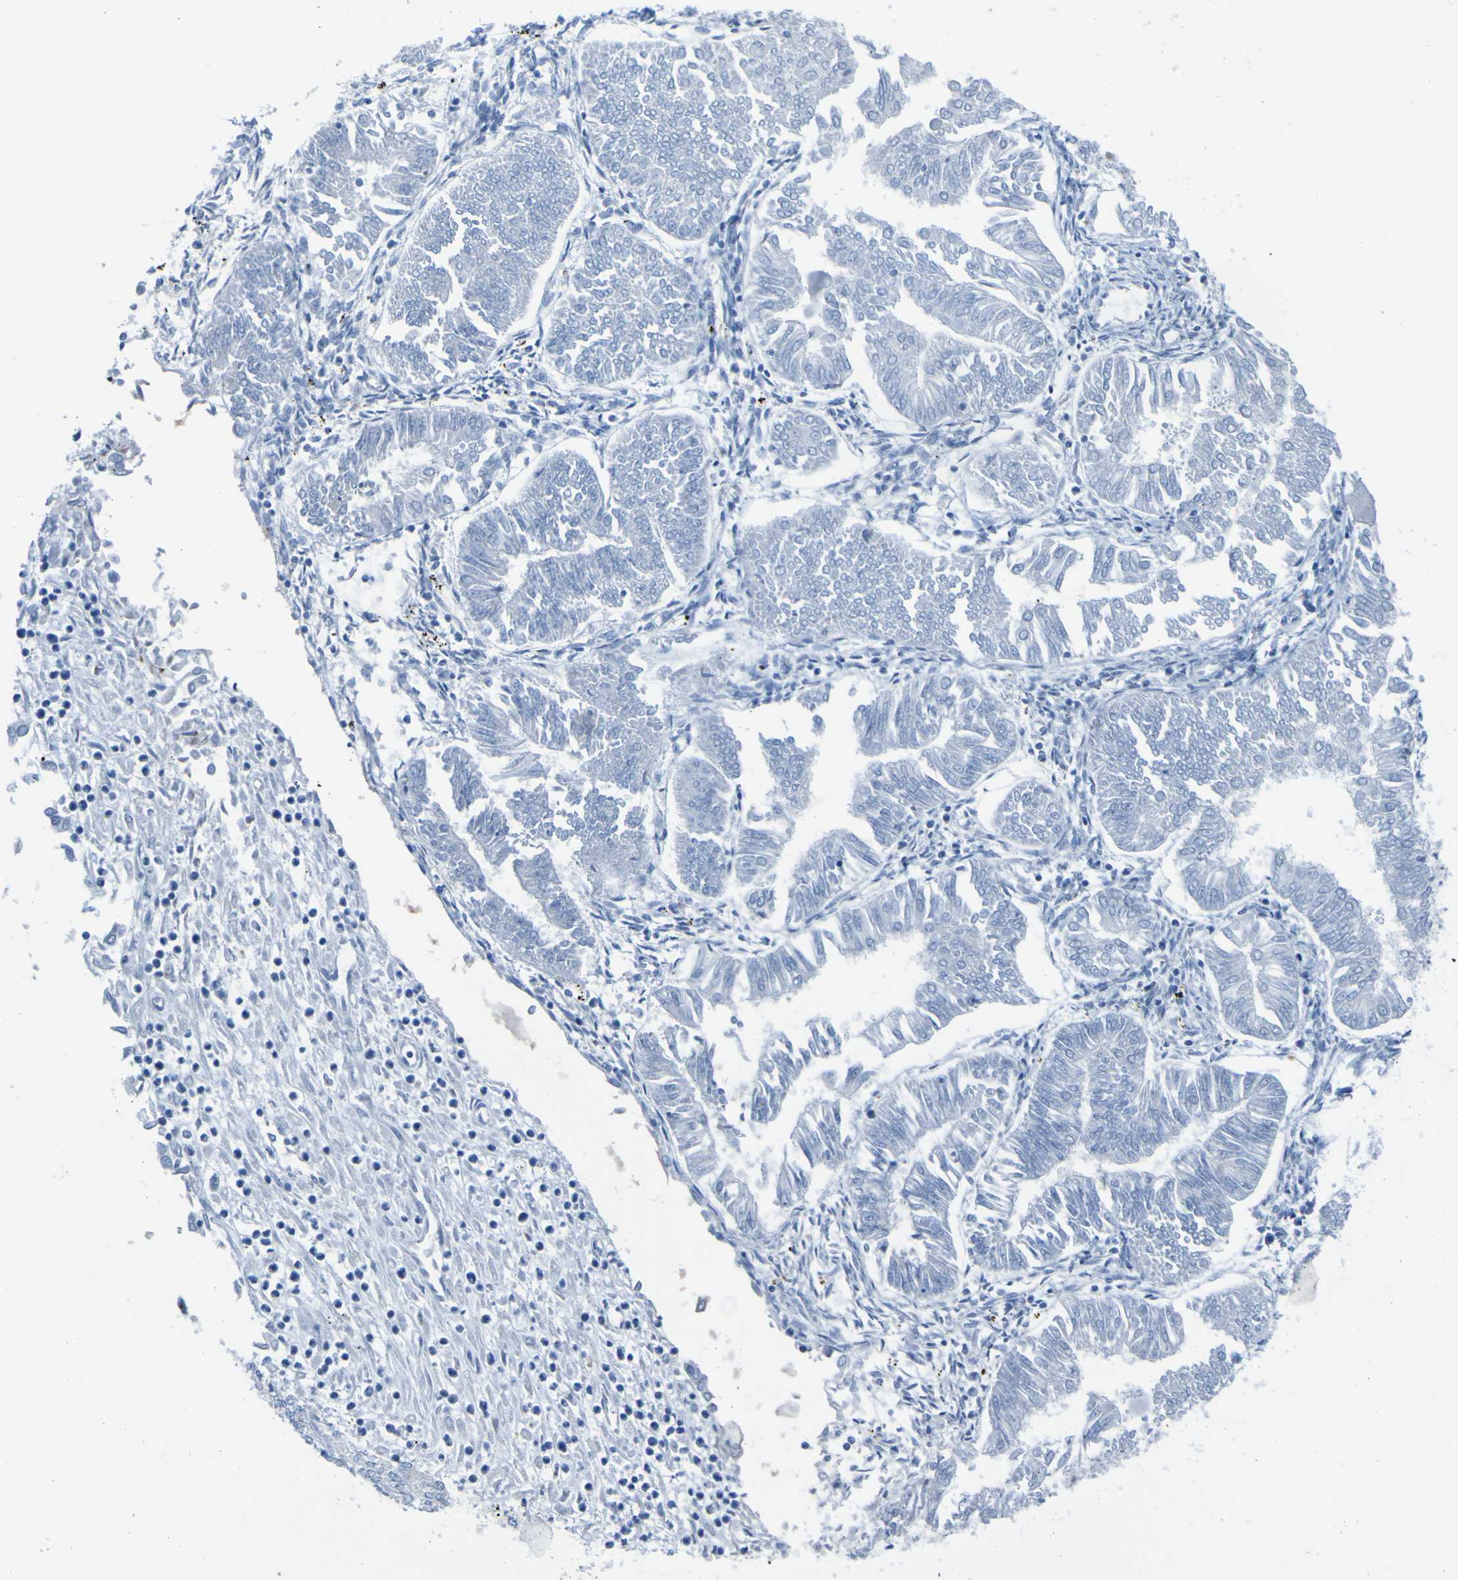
{"staining": {"intensity": "negative", "quantity": "none", "location": "none"}, "tissue": "endometrial cancer", "cell_type": "Tumor cells", "image_type": "cancer", "snomed": [{"axis": "morphology", "description": "Adenocarcinoma, NOS"}, {"axis": "topography", "description": "Endometrium"}], "caption": "DAB immunohistochemical staining of adenocarcinoma (endometrial) shows no significant staining in tumor cells.", "gene": "ACMSD", "patient": {"sex": "female", "age": 53}}